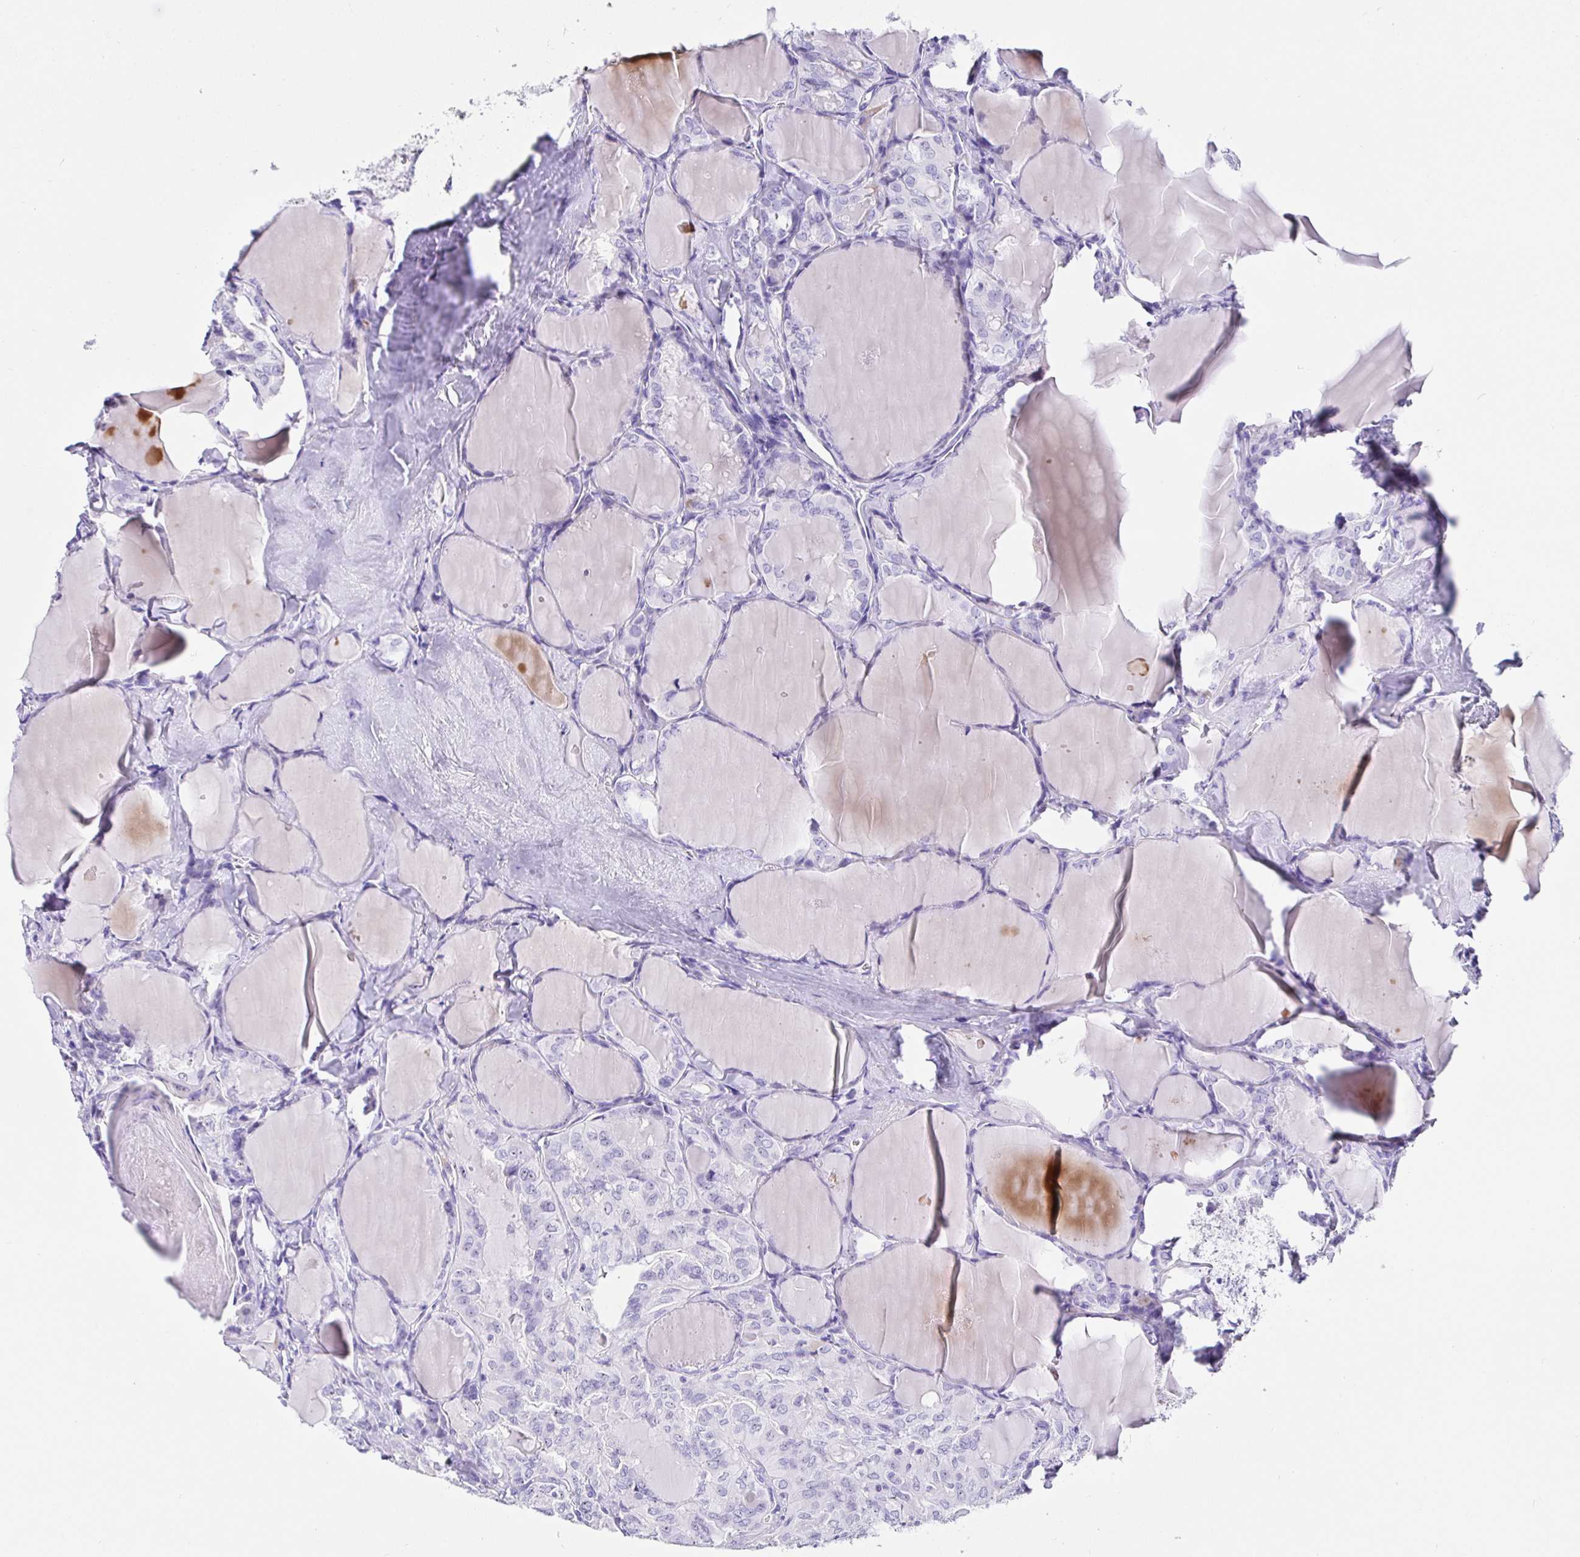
{"staining": {"intensity": "negative", "quantity": "none", "location": "none"}, "tissue": "thyroid cancer", "cell_type": "Tumor cells", "image_type": "cancer", "snomed": [{"axis": "morphology", "description": "Papillary adenocarcinoma, NOS"}, {"axis": "topography", "description": "Thyroid gland"}], "caption": "High power microscopy photomicrograph of an IHC image of papillary adenocarcinoma (thyroid), revealing no significant staining in tumor cells. (Stains: DAB (3,3'-diaminobenzidine) IHC with hematoxylin counter stain, Microscopy: brightfield microscopy at high magnification).", "gene": "PRAMEF19", "patient": {"sex": "male", "age": 30}}